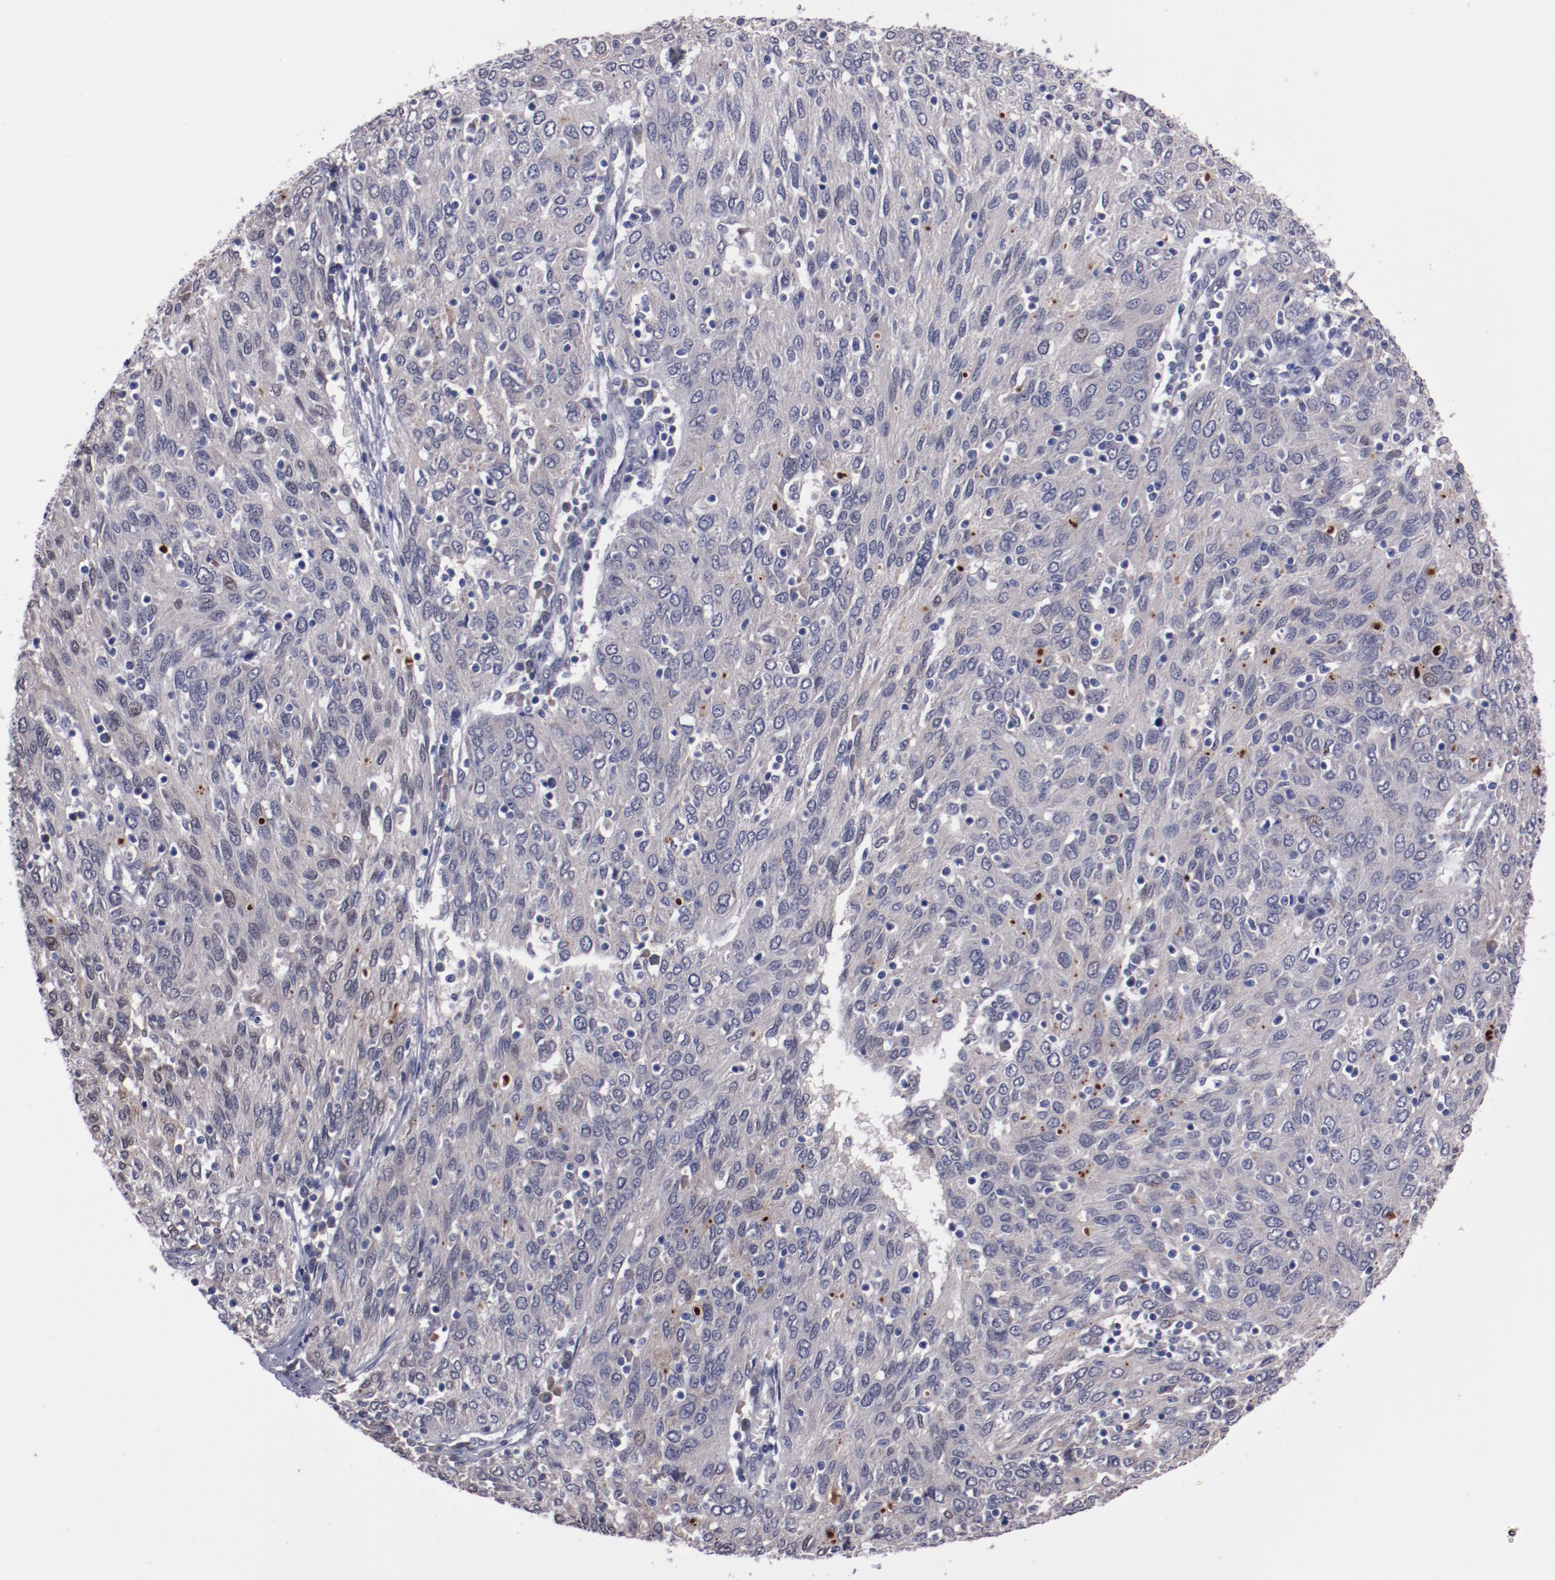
{"staining": {"intensity": "negative", "quantity": "none", "location": "none"}, "tissue": "ovarian cancer", "cell_type": "Tumor cells", "image_type": "cancer", "snomed": [{"axis": "morphology", "description": "Carcinoma, endometroid"}, {"axis": "topography", "description": "Ovary"}], "caption": "DAB immunohistochemical staining of ovarian cancer (endometroid carcinoma) exhibits no significant positivity in tumor cells.", "gene": "FAM81A", "patient": {"sex": "female", "age": 50}}